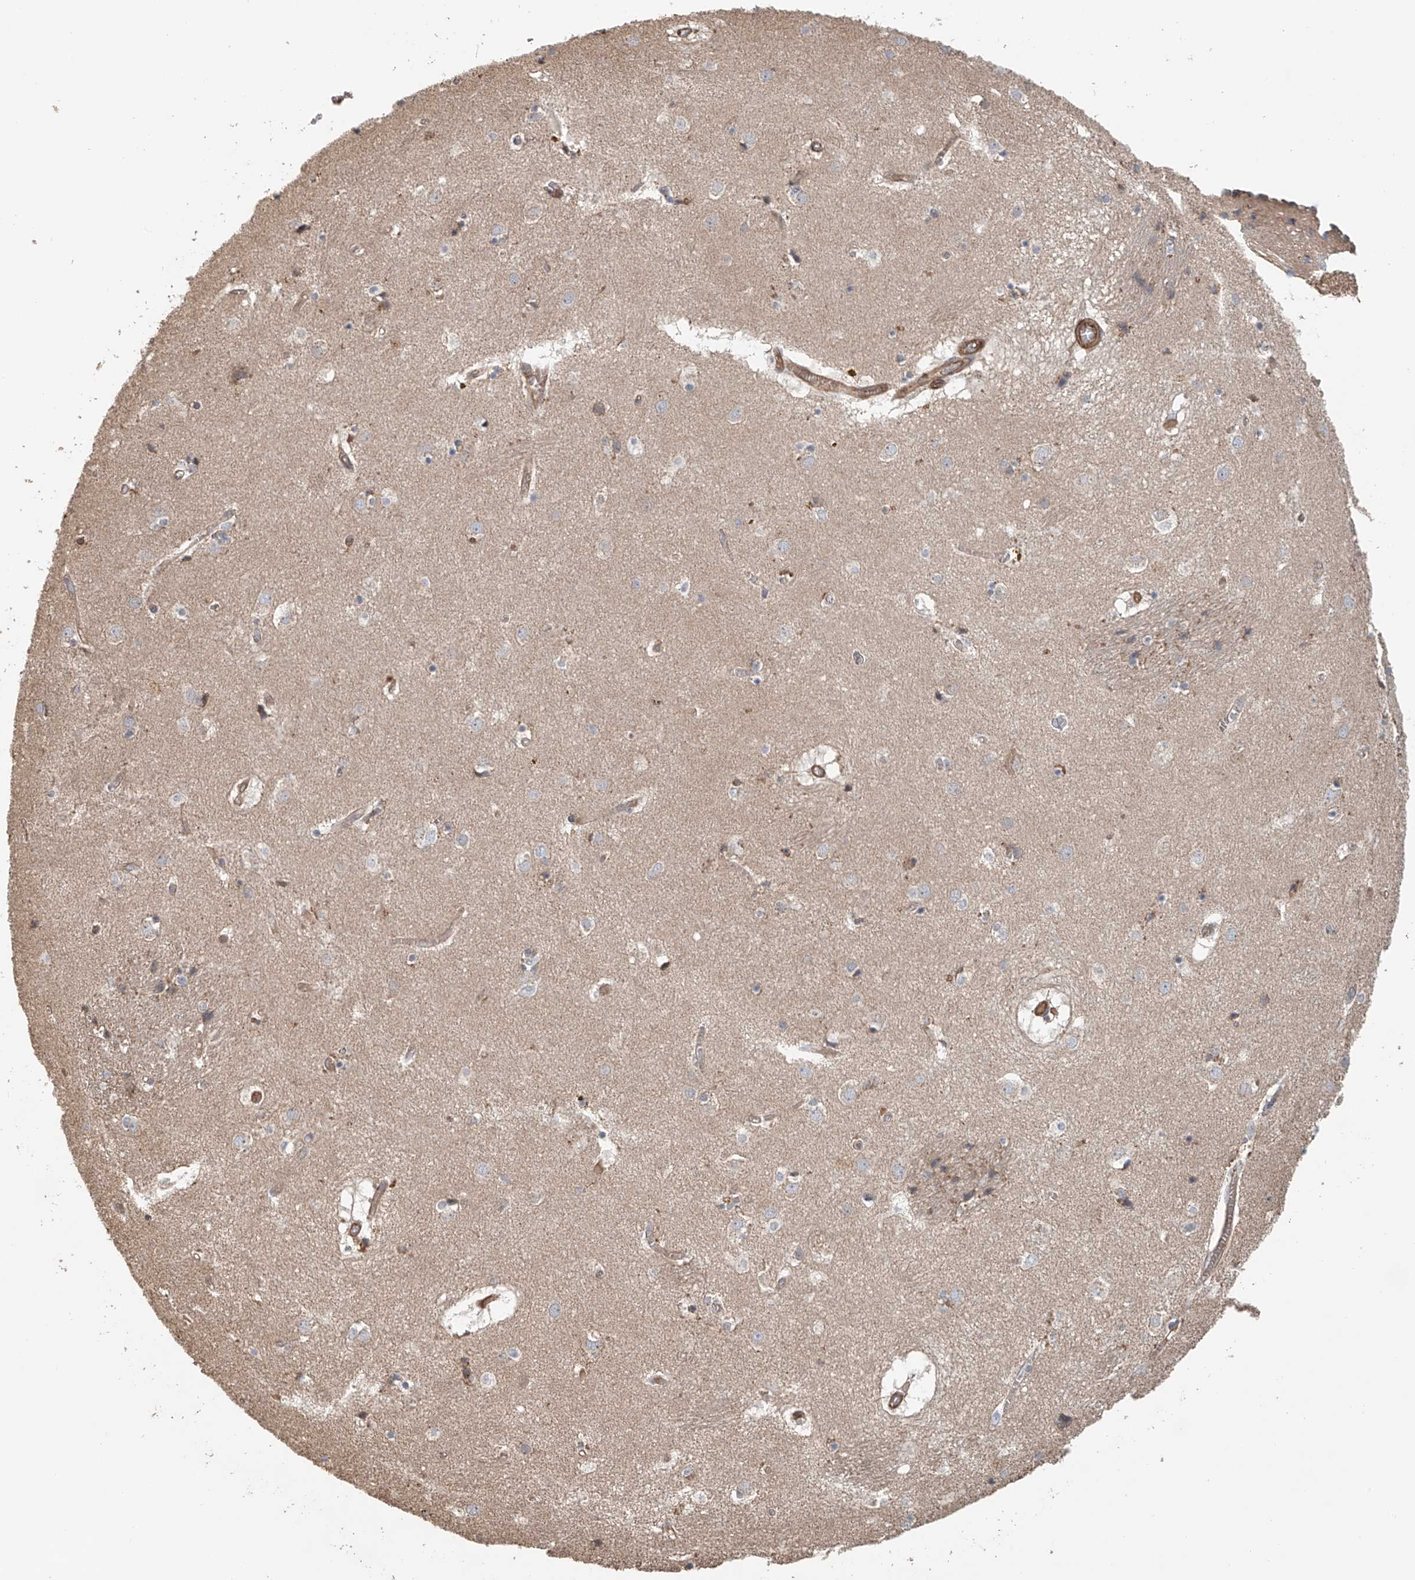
{"staining": {"intensity": "negative", "quantity": "none", "location": "none"}, "tissue": "caudate", "cell_type": "Glial cells", "image_type": "normal", "snomed": [{"axis": "morphology", "description": "Normal tissue, NOS"}, {"axis": "topography", "description": "Lateral ventricle wall"}], "caption": "A high-resolution micrograph shows immunohistochemistry (IHC) staining of normal caudate, which demonstrates no significant staining in glial cells. (Brightfield microscopy of DAB immunohistochemistry (IHC) at high magnification).", "gene": "FRYL", "patient": {"sex": "male", "age": 70}}